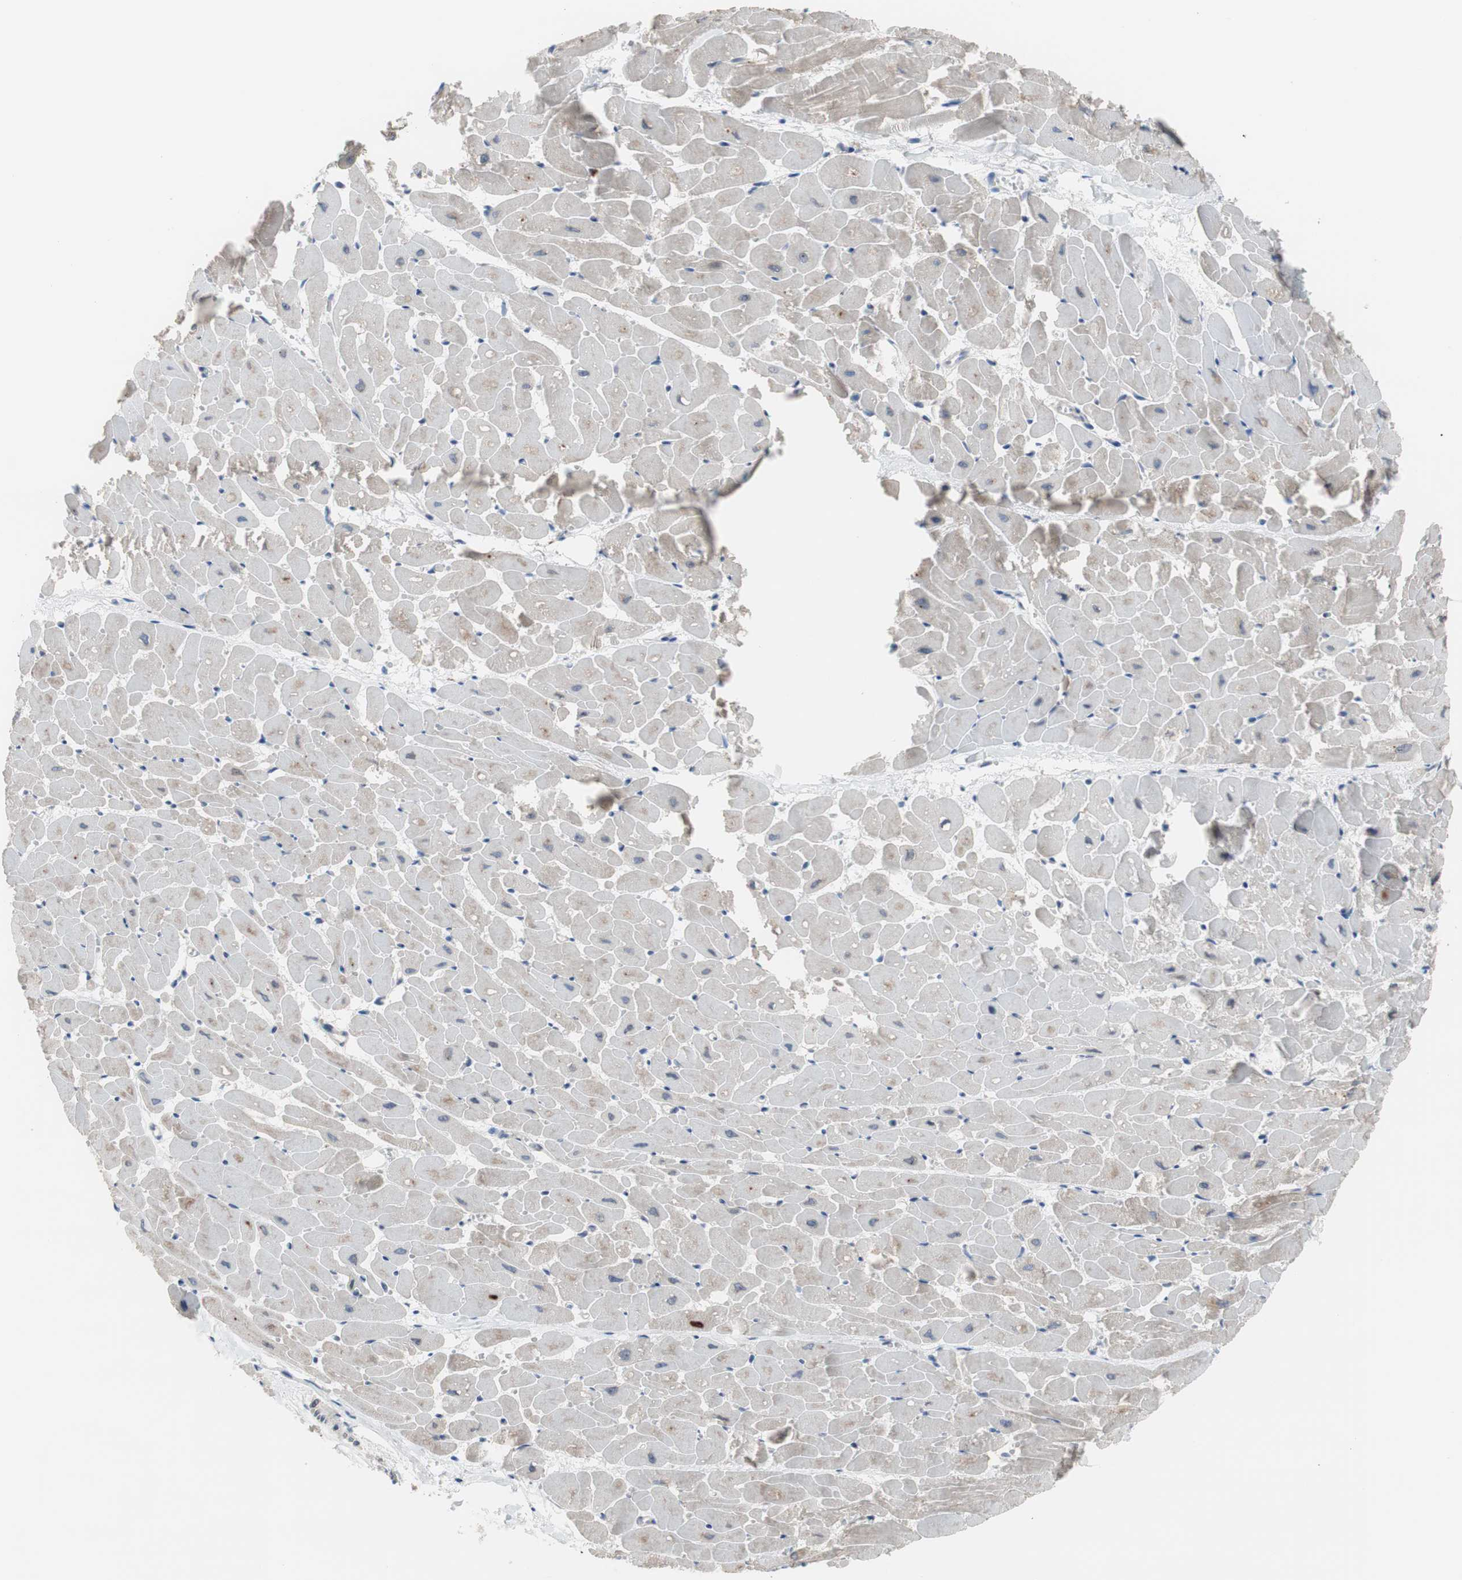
{"staining": {"intensity": "weak", "quantity": ">75%", "location": "cytoplasmic/membranous"}, "tissue": "heart muscle", "cell_type": "Cardiomyocytes", "image_type": "normal", "snomed": [{"axis": "morphology", "description": "Normal tissue, NOS"}, {"axis": "topography", "description": "Heart"}], "caption": "Immunohistochemical staining of normal heart muscle reveals >75% levels of weak cytoplasmic/membranous protein expression in approximately >75% of cardiomyocytes. The protein is stained brown, and the nuclei are stained in blue (DAB (3,3'-diaminobenzidine) IHC with brightfield microscopy, high magnification).", "gene": "KANSL1", "patient": {"sex": "female", "age": 19}}